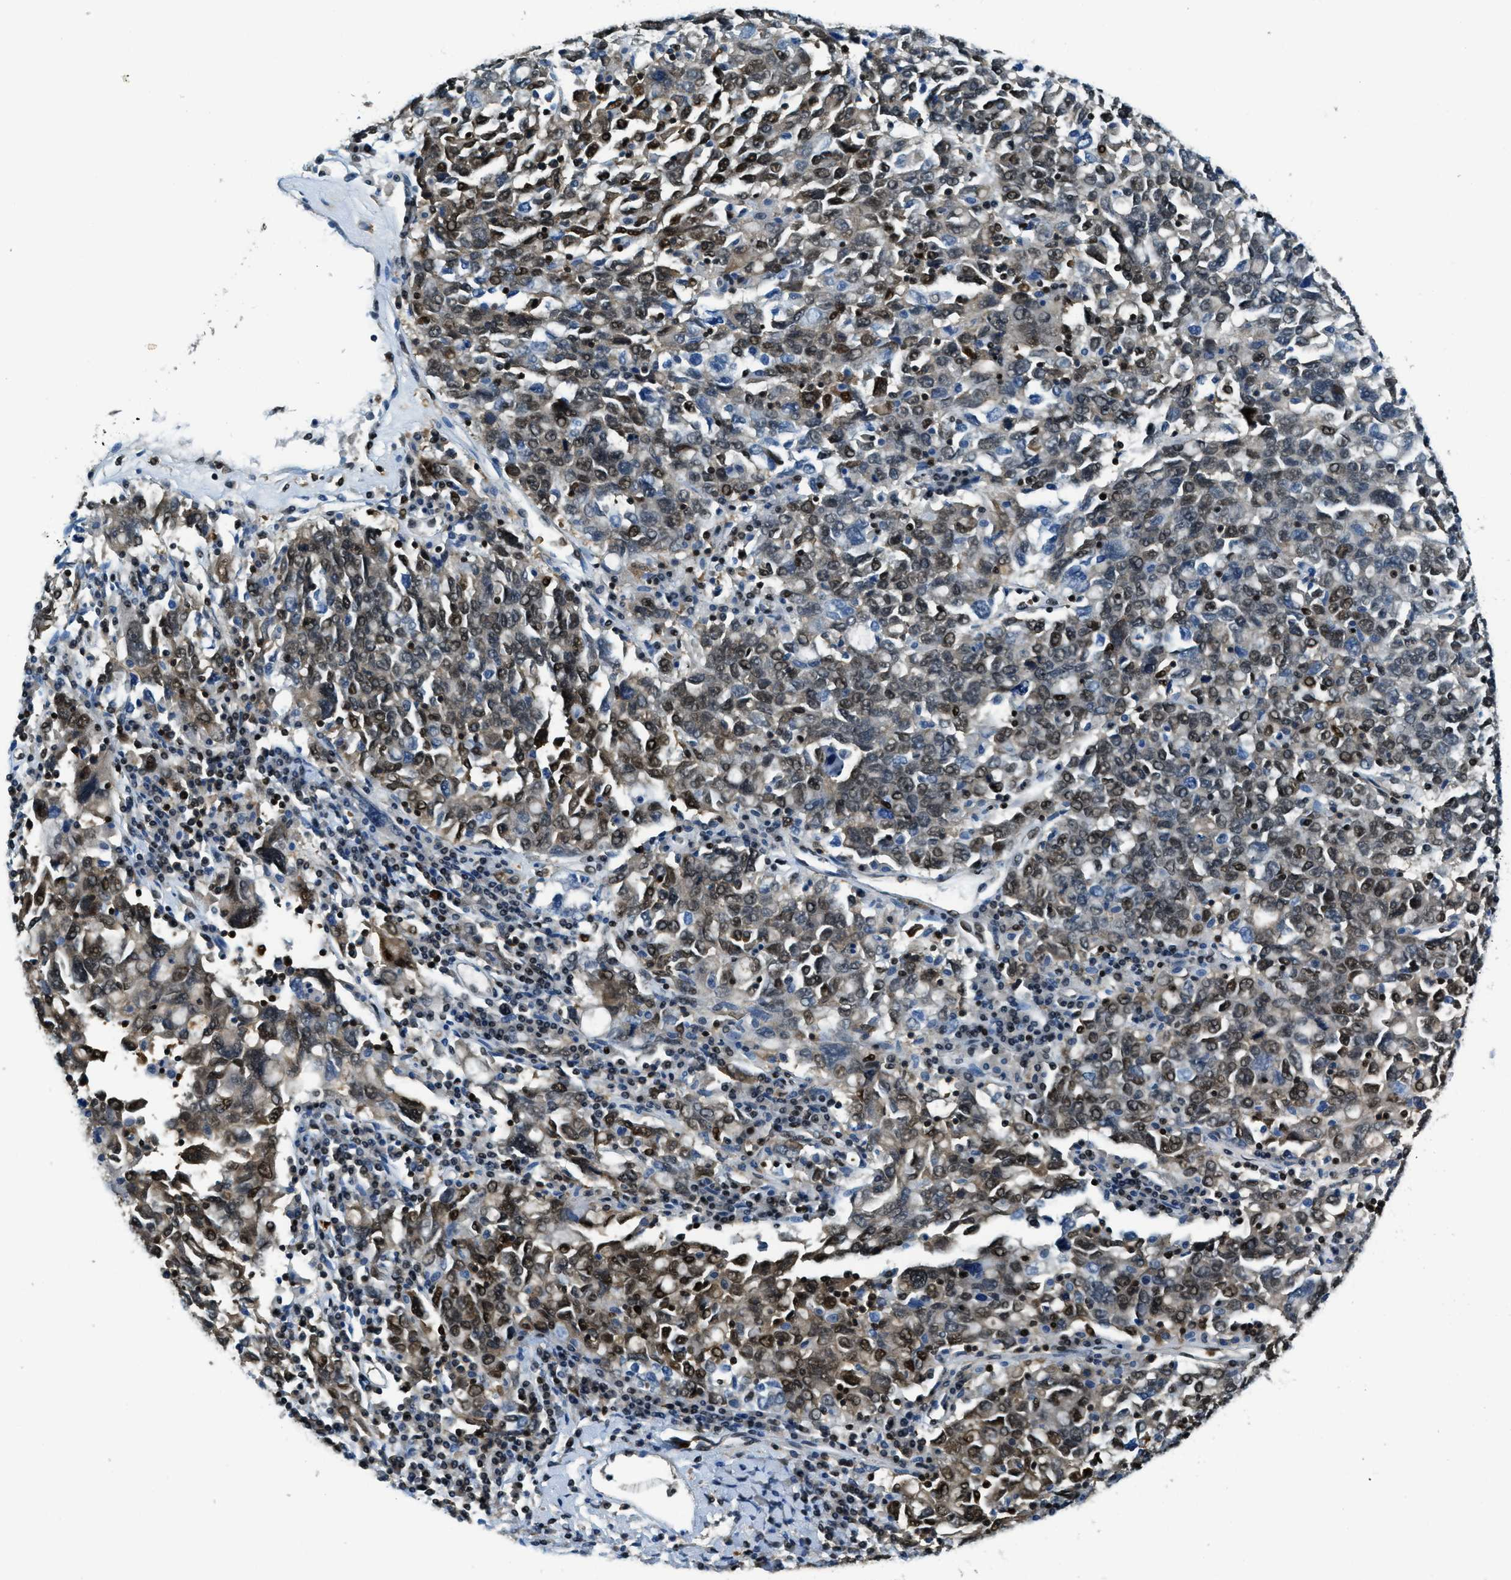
{"staining": {"intensity": "strong", "quantity": ">75%", "location": "nuclear"}, "tissue": "ovarian cancer", "cell_type": "Tumor cells", "image_type": "cancer", "snomed": [{"axis": "morphology", "description": "Carcinoma, endometroid"}, {"axis": "topography", "description": "Ovary"}], "caption": "Endometroid carcinoma (ovarian) stained with a protein marker demonstrates strong staining in tumor cells.", "gene": "OGFR", "patient": {"sex": "female", "age": 62}}